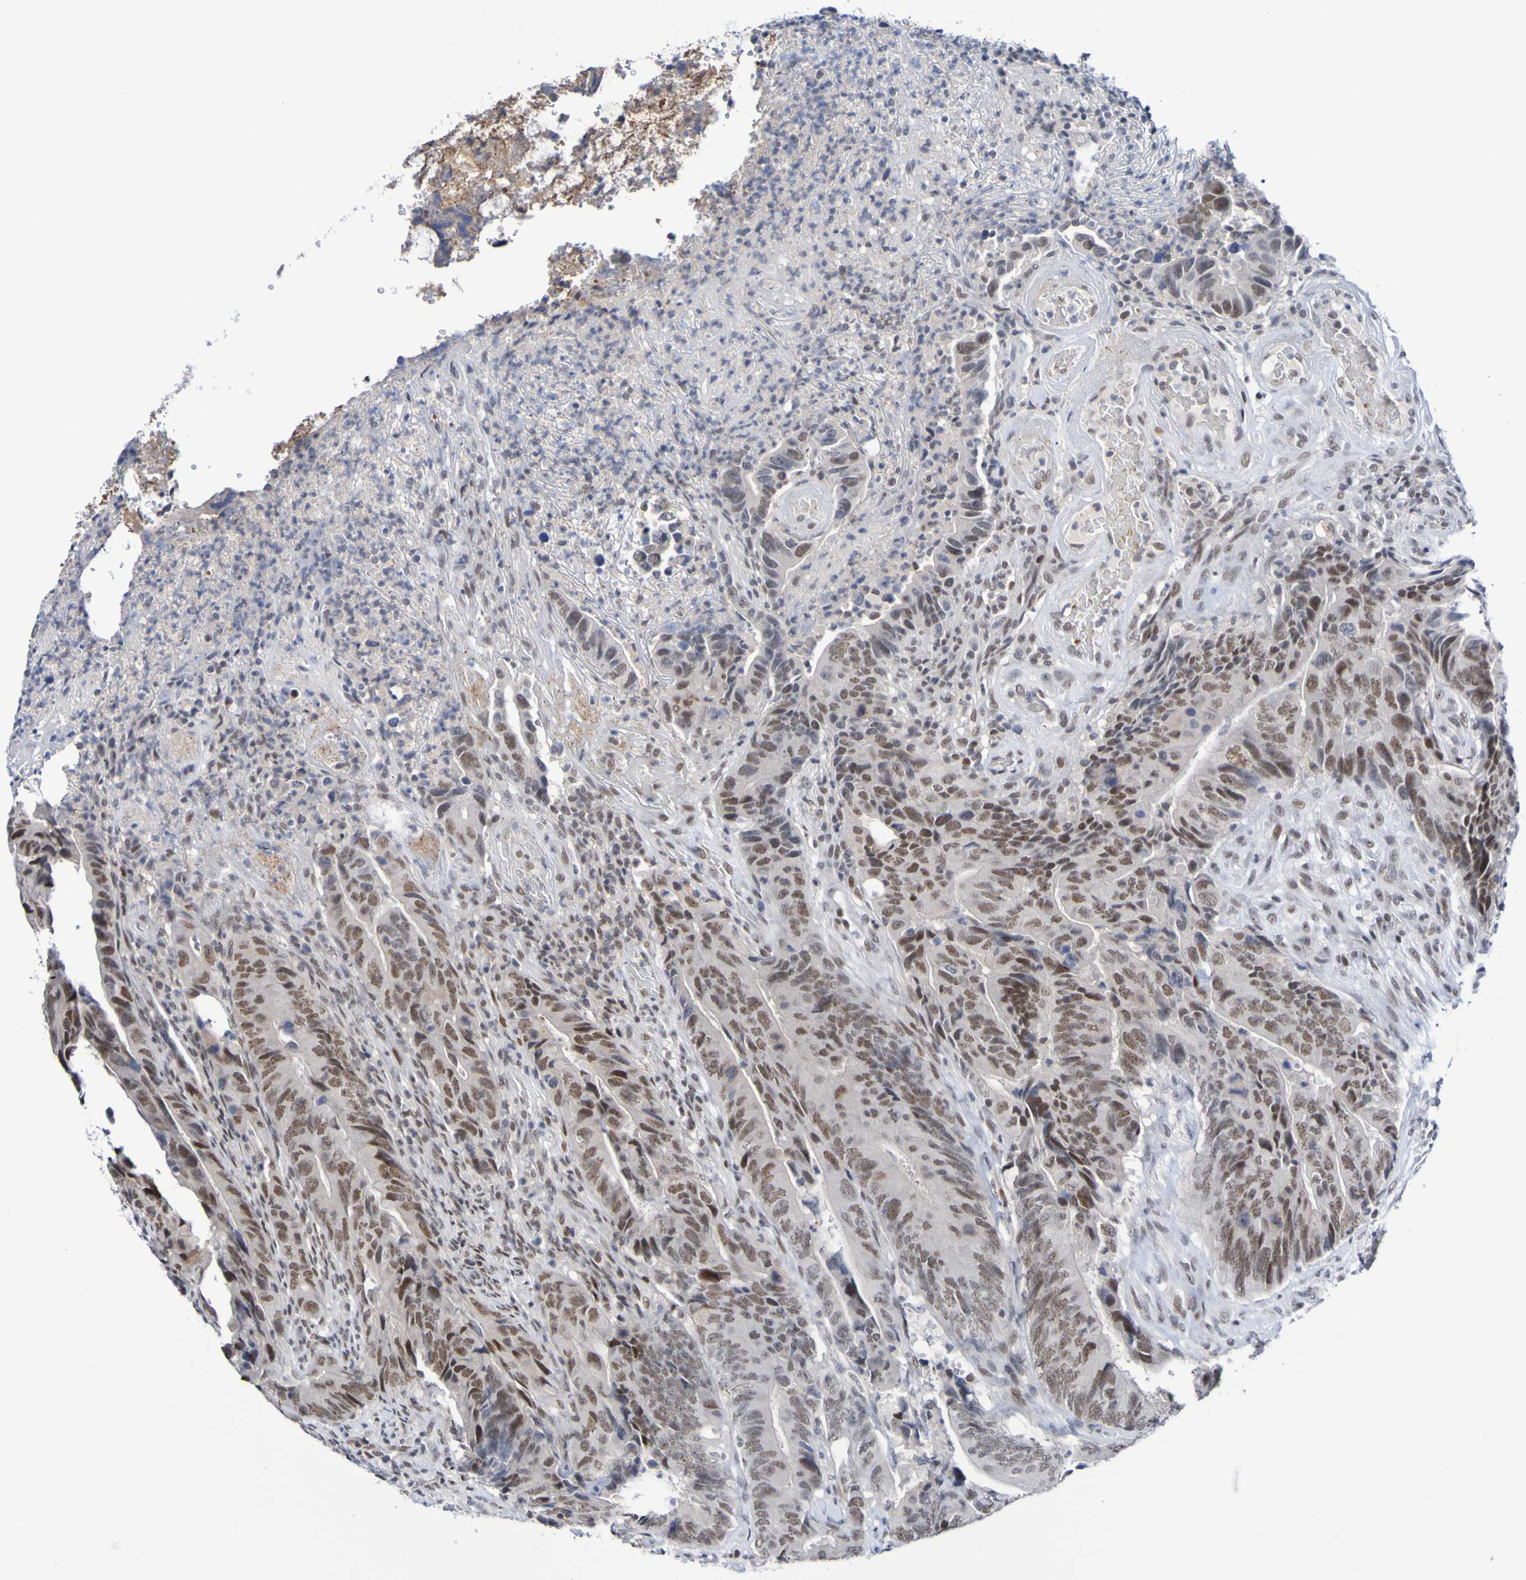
{"staining": {"intensity": "moderate", "quantity": "25%-75%", "location": "nuclear"}, "tissue": "colorectal cancer", "cell_type": "Tumor cells", "image_type": "cancer", "snomed": [{"axis": "morphology", "description": "Normal tissue, NOS"}, {"axis": "morphology", "description": "Adenocarcinoma, NOS"}, {"axis": "topography", "description": "Colon"}], "caption": "Human colorectal cancer (adenocarcinoma) stained with a protein marker exhibits moderate staining in tumor cells.", "gene": "PCGF1", "patient": {"sex": "male", "age": 56}}